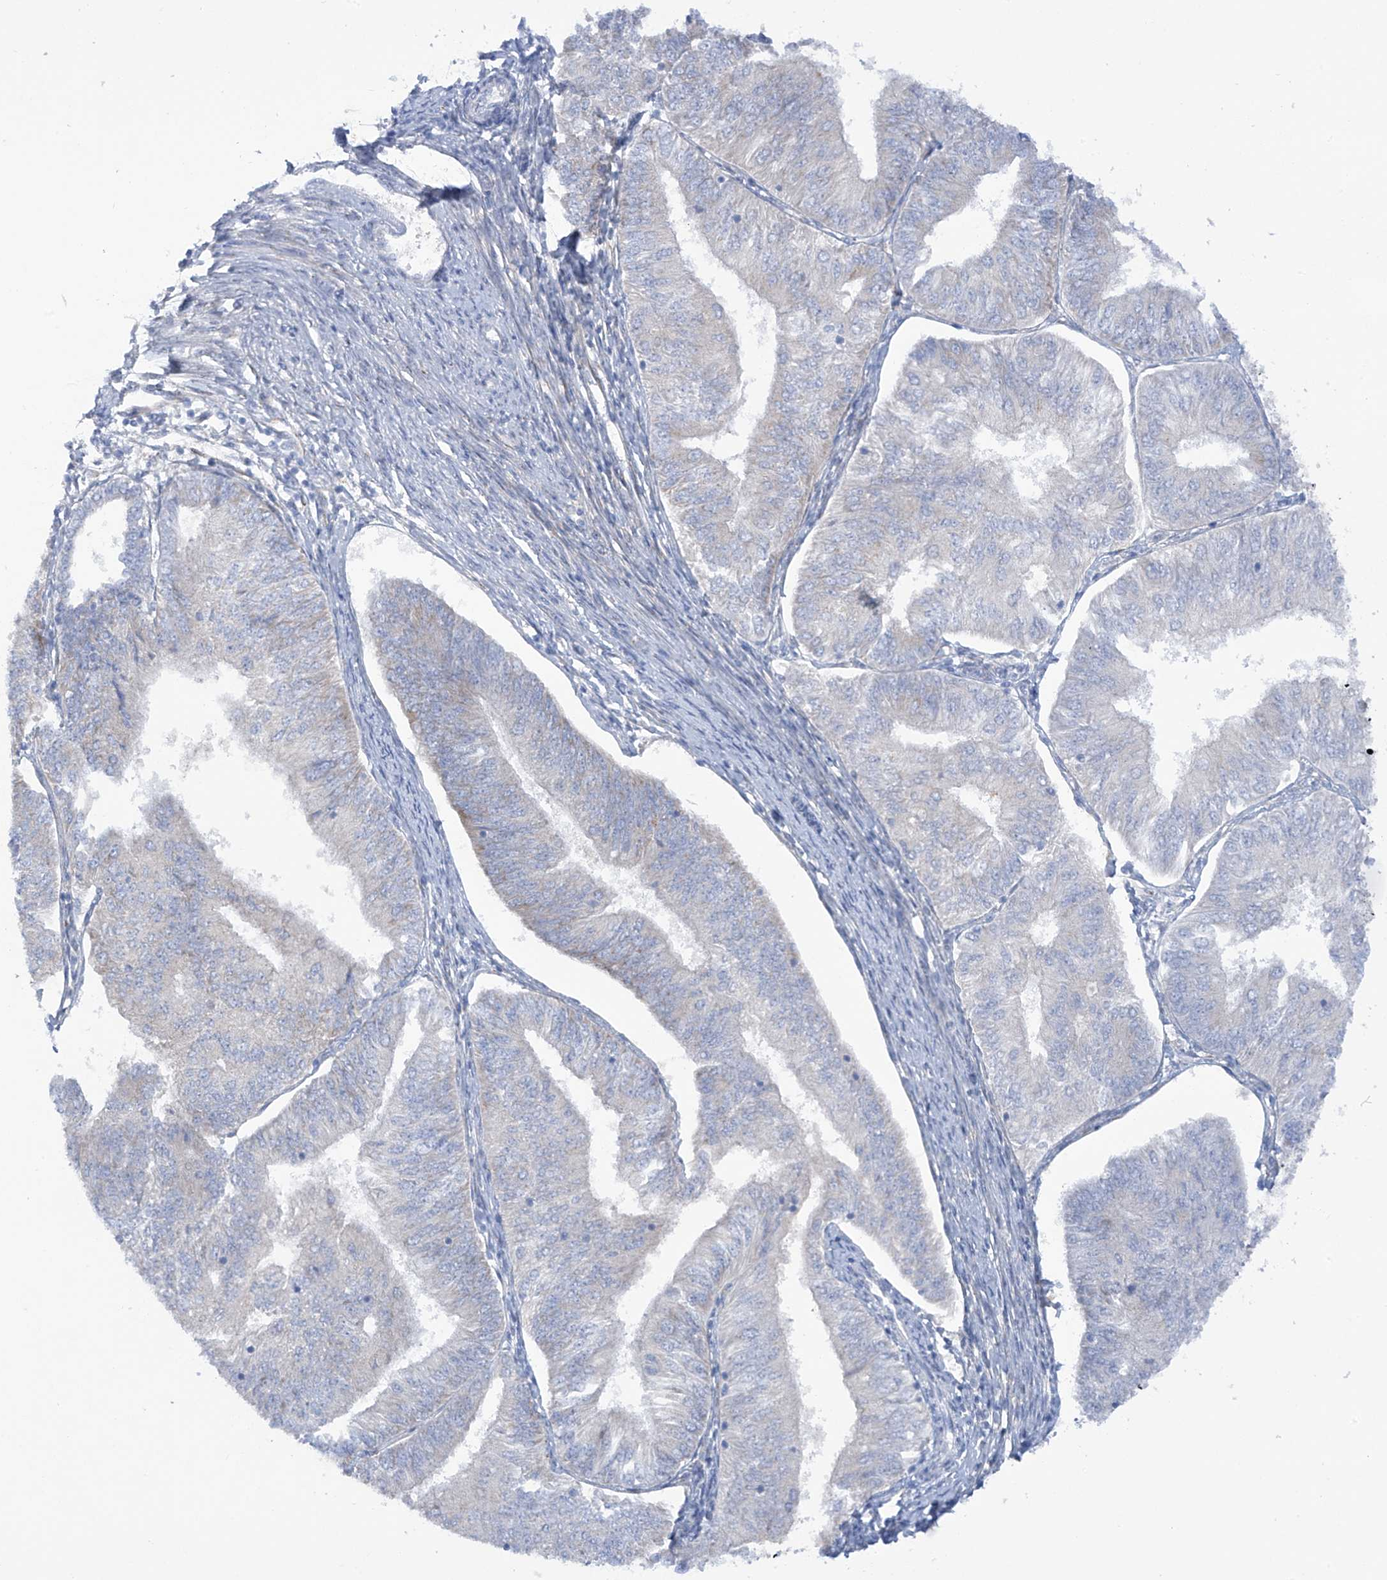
{"staining": {"intensity": "negative", "quantity": "none", "location": "none"}, "tissue": "endometrial cancer", "cell_type": "Tumor cells", "image_type": "cancer", "snomed": [{"axis": "morphology", "description": "Adenocarcinoma, NOS"}, {"axis": "topography", "description": "Endometrium"}], "caption": "Tumor cells are negative for protein expression in human adenocarcinoma (endometrial). (Brightfield microscopy of DAB immunohistochemistry (IHC) at high magnification).", "gene": "TRMT2B", "patient": {"sex": "female", "age": 58}}